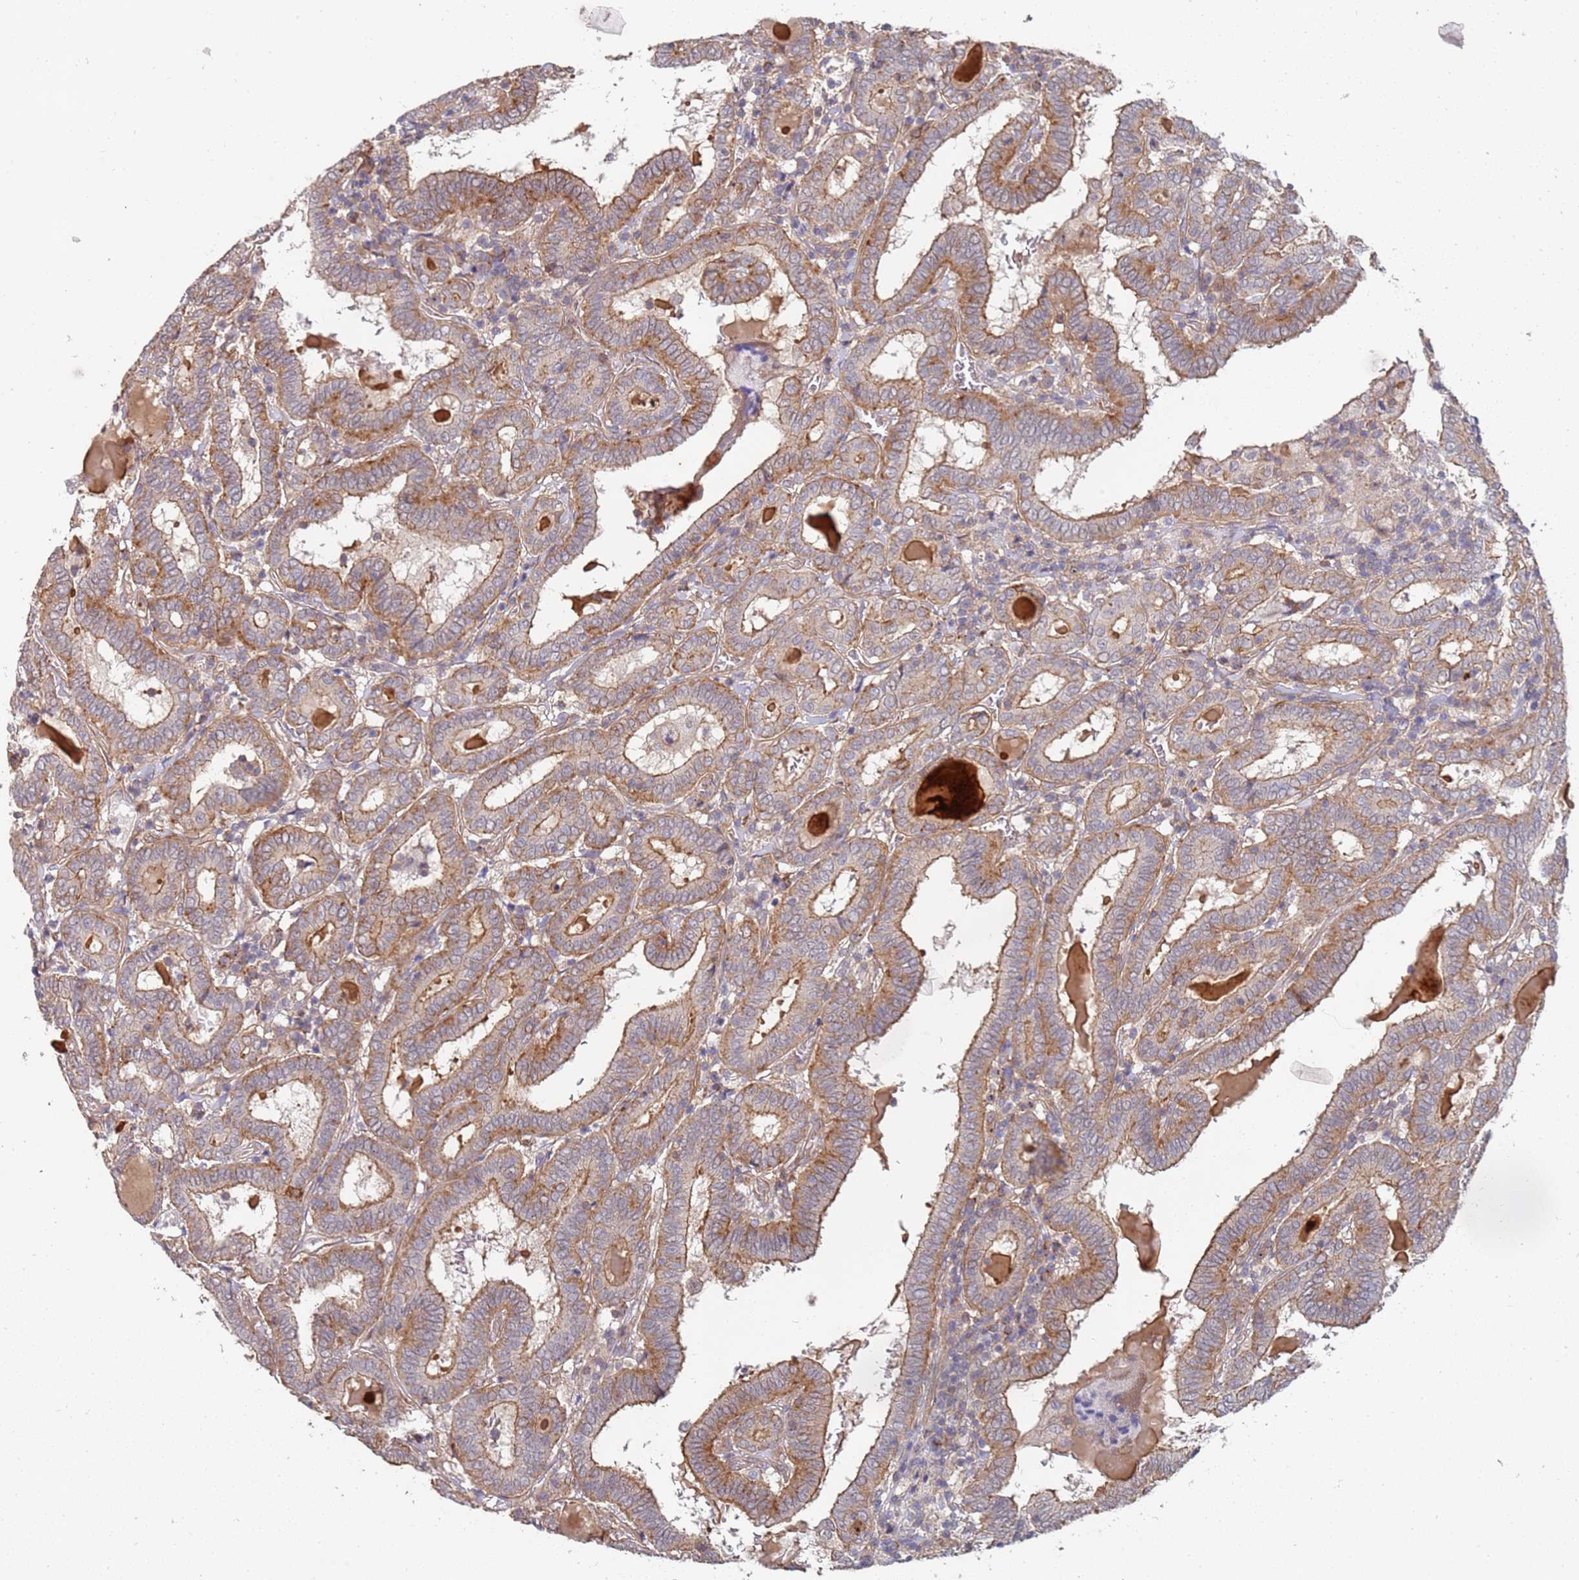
{"staining": {"intensity": "moderate", "quantity": ">75%", "location": "cytoplasmic/membranous"}, "tissue": "thyroid cancer", "cell_type": "Tumor cells", "image_type": "cancer", "snomed": [{"axis": "morphology", "description": "Papillary adenocarcinoma, NOS"}, {"axis": "topography", "description": "Thyroid gland"}], "caption": "The histopathology image demonstrates staining of papillary adenocarcinoma (thyroid), revealing moderate cytoplasmic/membranous protein staining (brown color) within tumor cells.", "gene": "ABCB6", "patient": {"sex": "female", "age": 72}}